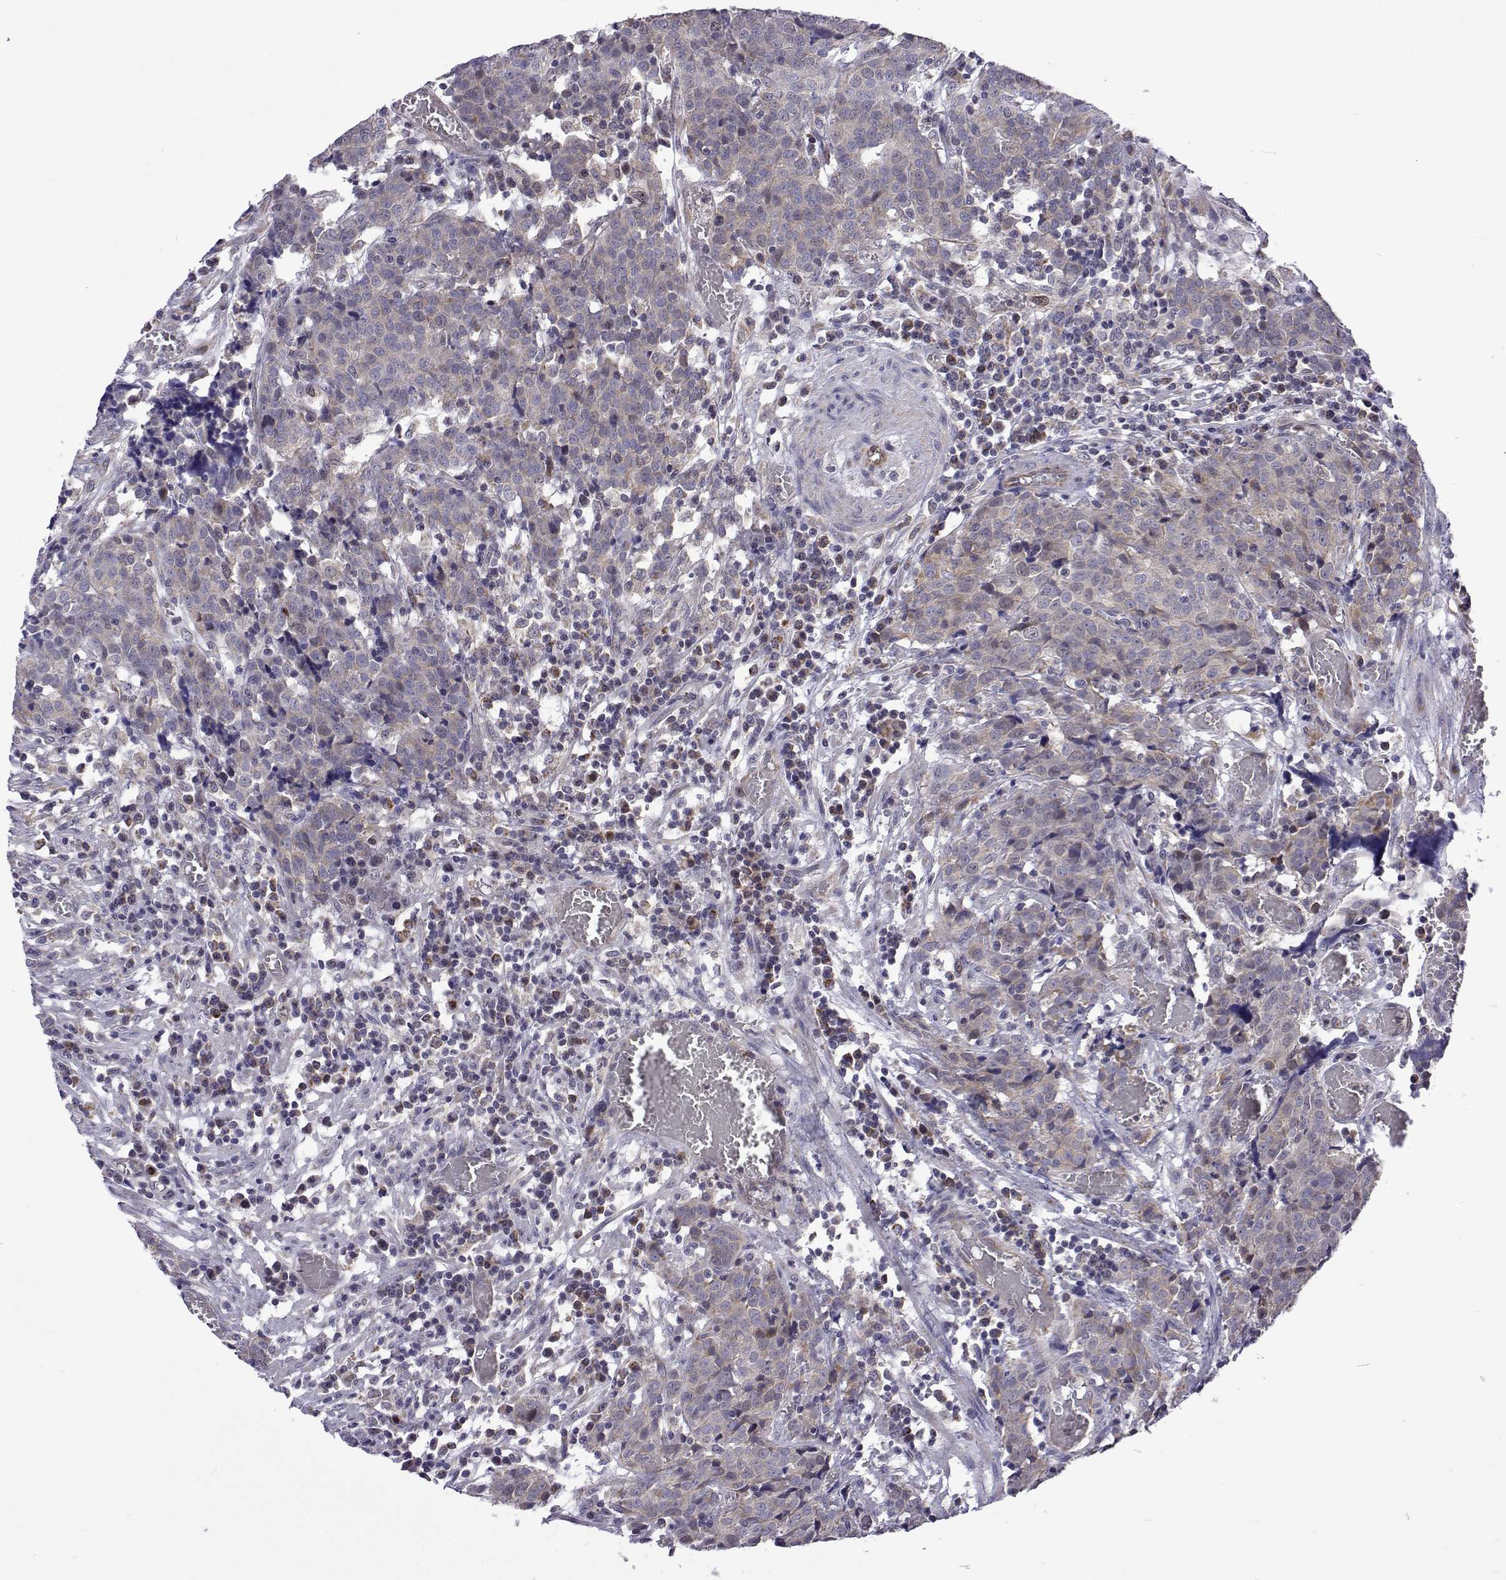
{"staining": {"intensity": "negative", "quantity": "none", "location": "none"}, "tissue": "prostate cancer", "cell_type": "Tumor cells", "image_type": "cancer", "snomed": [{"axis": "morphology", "description": "Adenocarcinoma, High grade"}, {"axis": "topography", "description": "Prostate and seminal vesicle, NOS"}], "caption": "Tumor cells are negative for brown protein staining in prostate cancer (adenocarcinoma (high-grade)). (DAB (3,3'-diaminobenzidine) immunohistochemistry with hematoxylin counter stain).", "gene": "DHTKD1", "patient": {"sex": "male", "age": 60}}